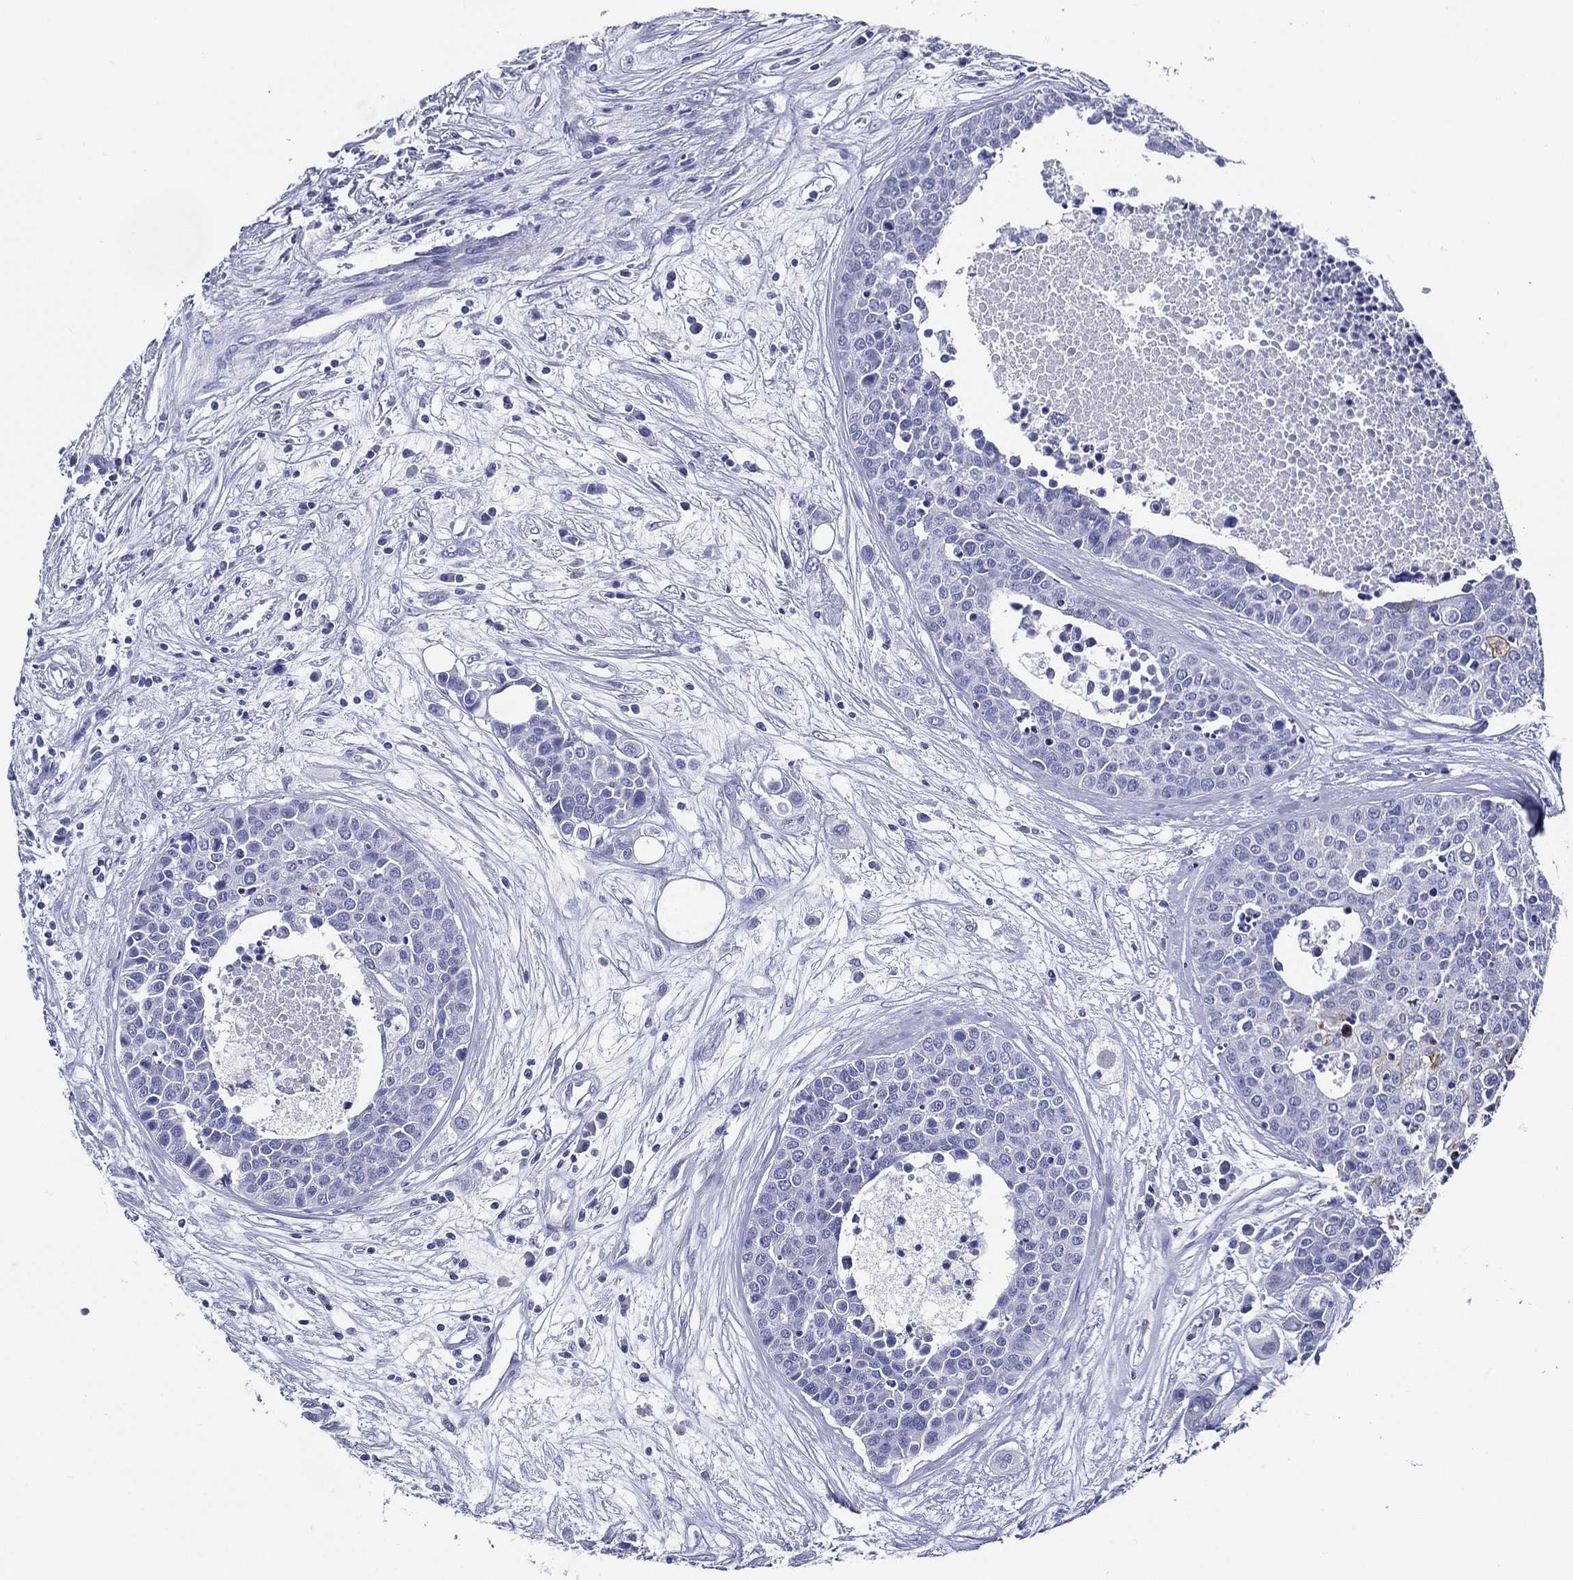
{"staining": {"intensity": "negative", "quantity": "none", "location": "none"}, "tissue": "carcinoid", "cell_type": "Tumor cells", "image_type": "cancer", "snomed": [{"axis": "morphology", "description": "Carcinoid, malignant, NOS"}, {"axis": "topography", "description": "Colon"}], "caption": "Carcinoid stained for a protein using immunohistochemistry demonstrates no staining tumor cells.", "gene": "ACE2", "patient": {"sex": "male", "age": 81}}